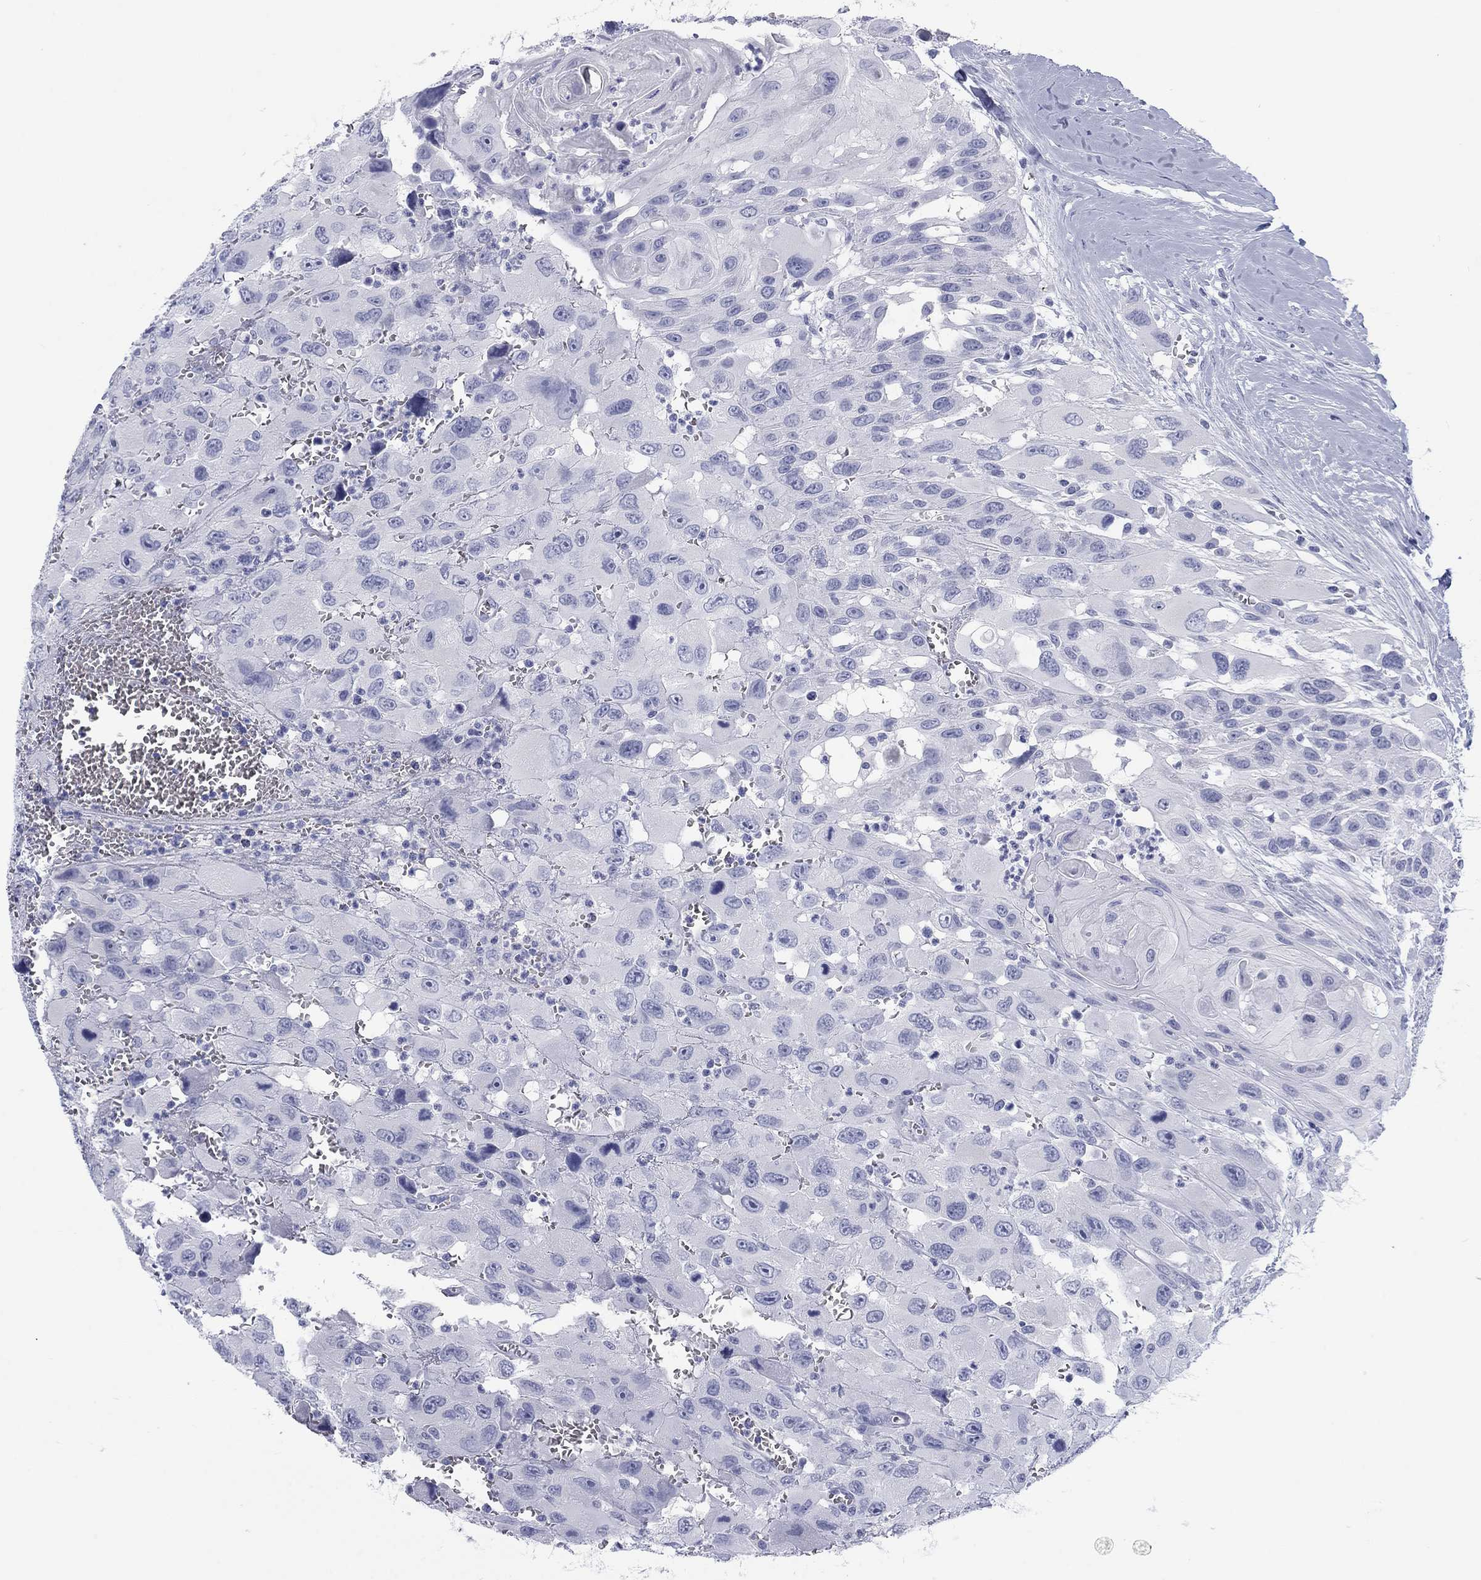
{"staining": {"intensity": "negative", "quantity": "none", "location": "none"}, "tissue": "head and neck cancer", "cell_type": "Tumor cells", "image_type": "cancer", "snomed": [{"axis": "morphology", "description": "Squamous cell carcinoma, NOS"}, {"axis": "morphology", "description": "Squamous cell carcinoma, metastatic, NOS"}, {"axis": "topography", "description": "Oral tissue"}, {"axis": "topography", "description": "Head-Neck"}], "caption": "This is an IHC image of human head and neck metastatic squamous cell carcinoma. There is no staining in tumor cells.", "gene": "CALB1", "patient": {"sex": "female", "age": 85}}